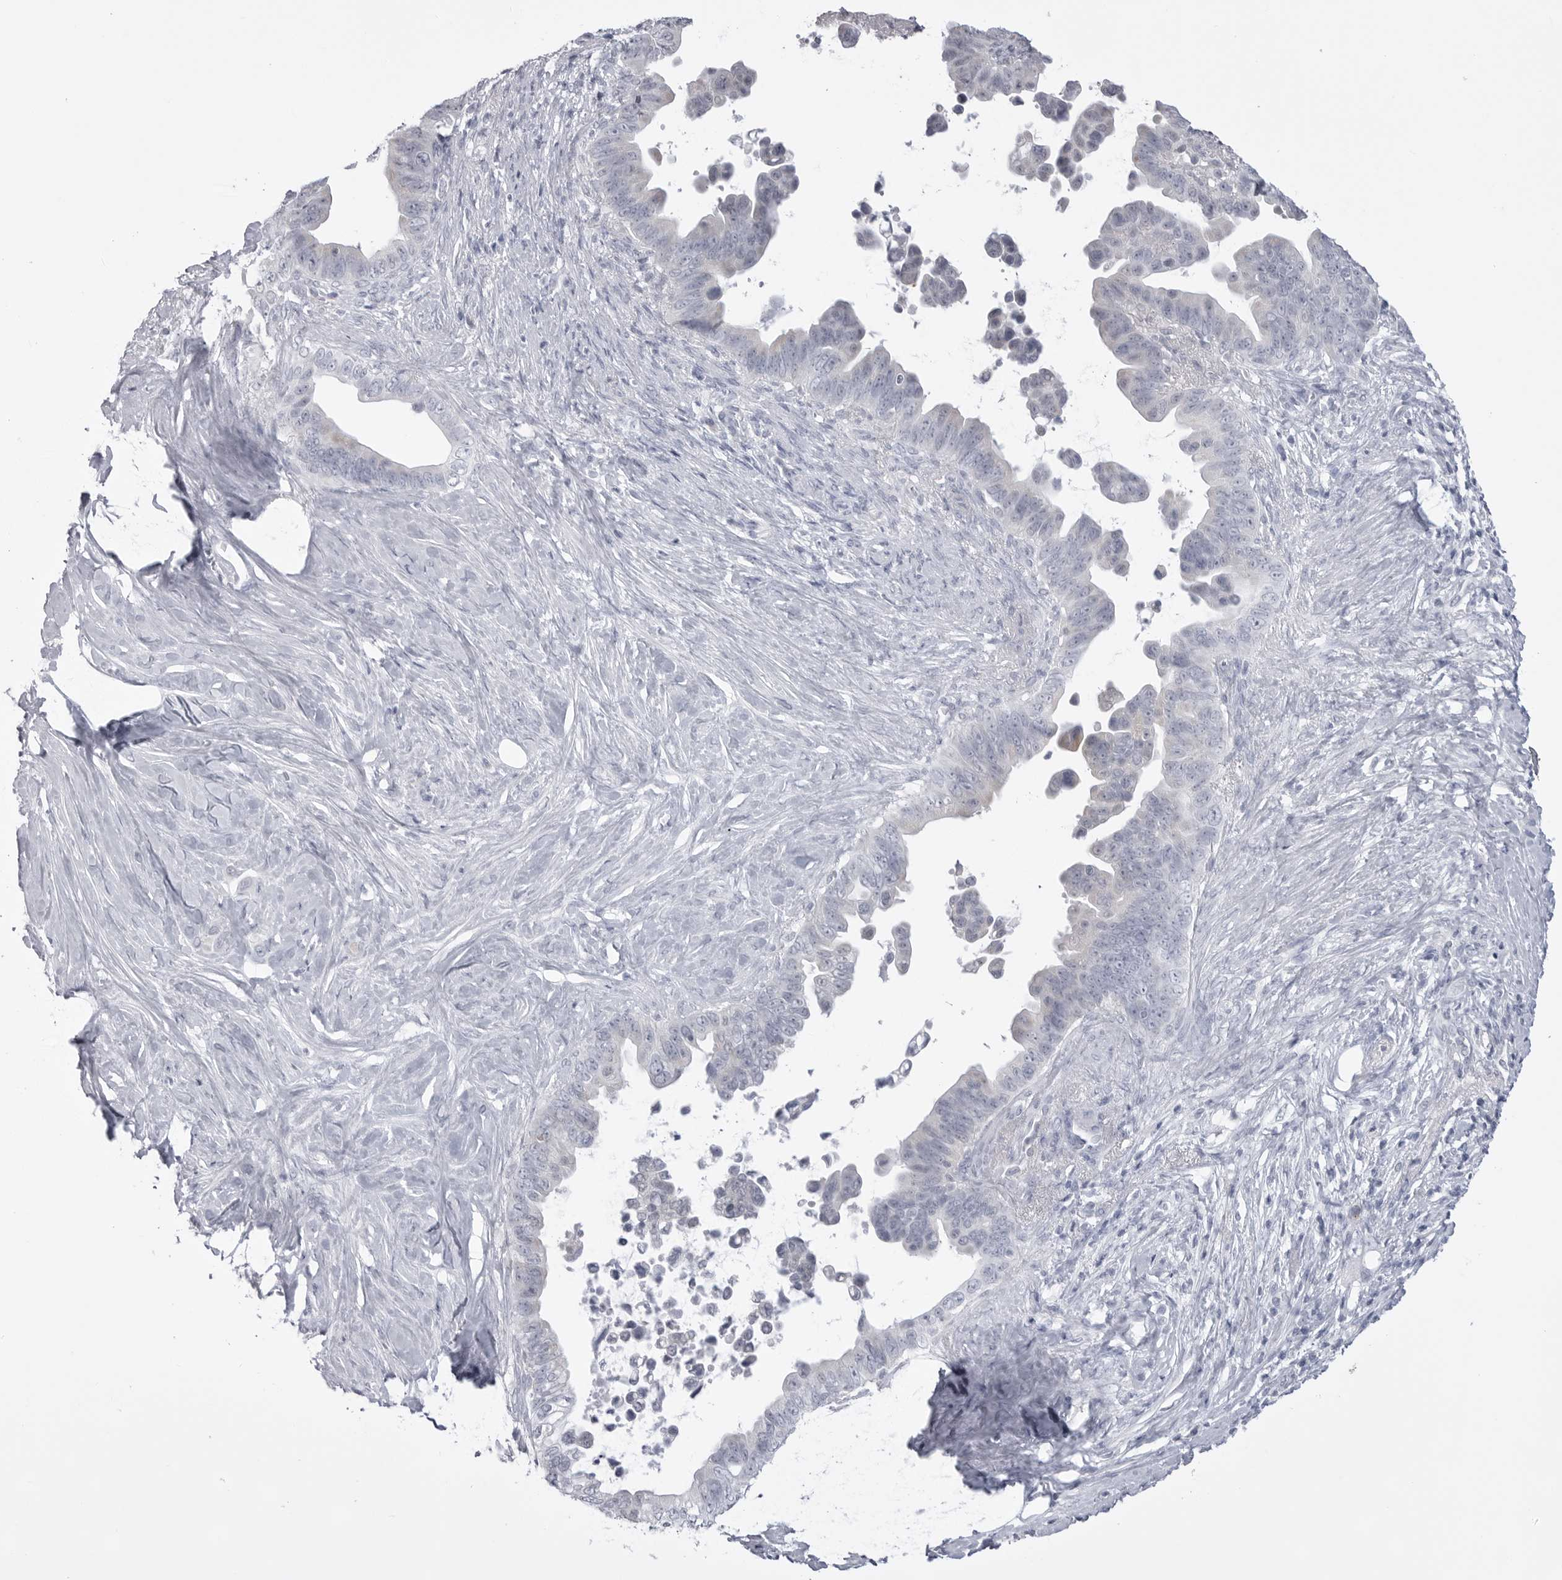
{"staining": {"intensity": "negative", "quantity": "none", "location": "none"}, "tissue": "pancreatic cancer", "cell_type": "Tumor cells", "image_type": "cancer", "snomed": [{"axis": "morphology", "description": "Adenocarcinoma, NOS"}, {"axis": "topography", "description": "Pancreas"}], "caption": "Immunohistochemical staining of human pancreatic cancer (adenocarcinoma) reveals no significant positivity in tumor cells.", "gene": "FH", "patient": {"sex": "female", "age": 72}}